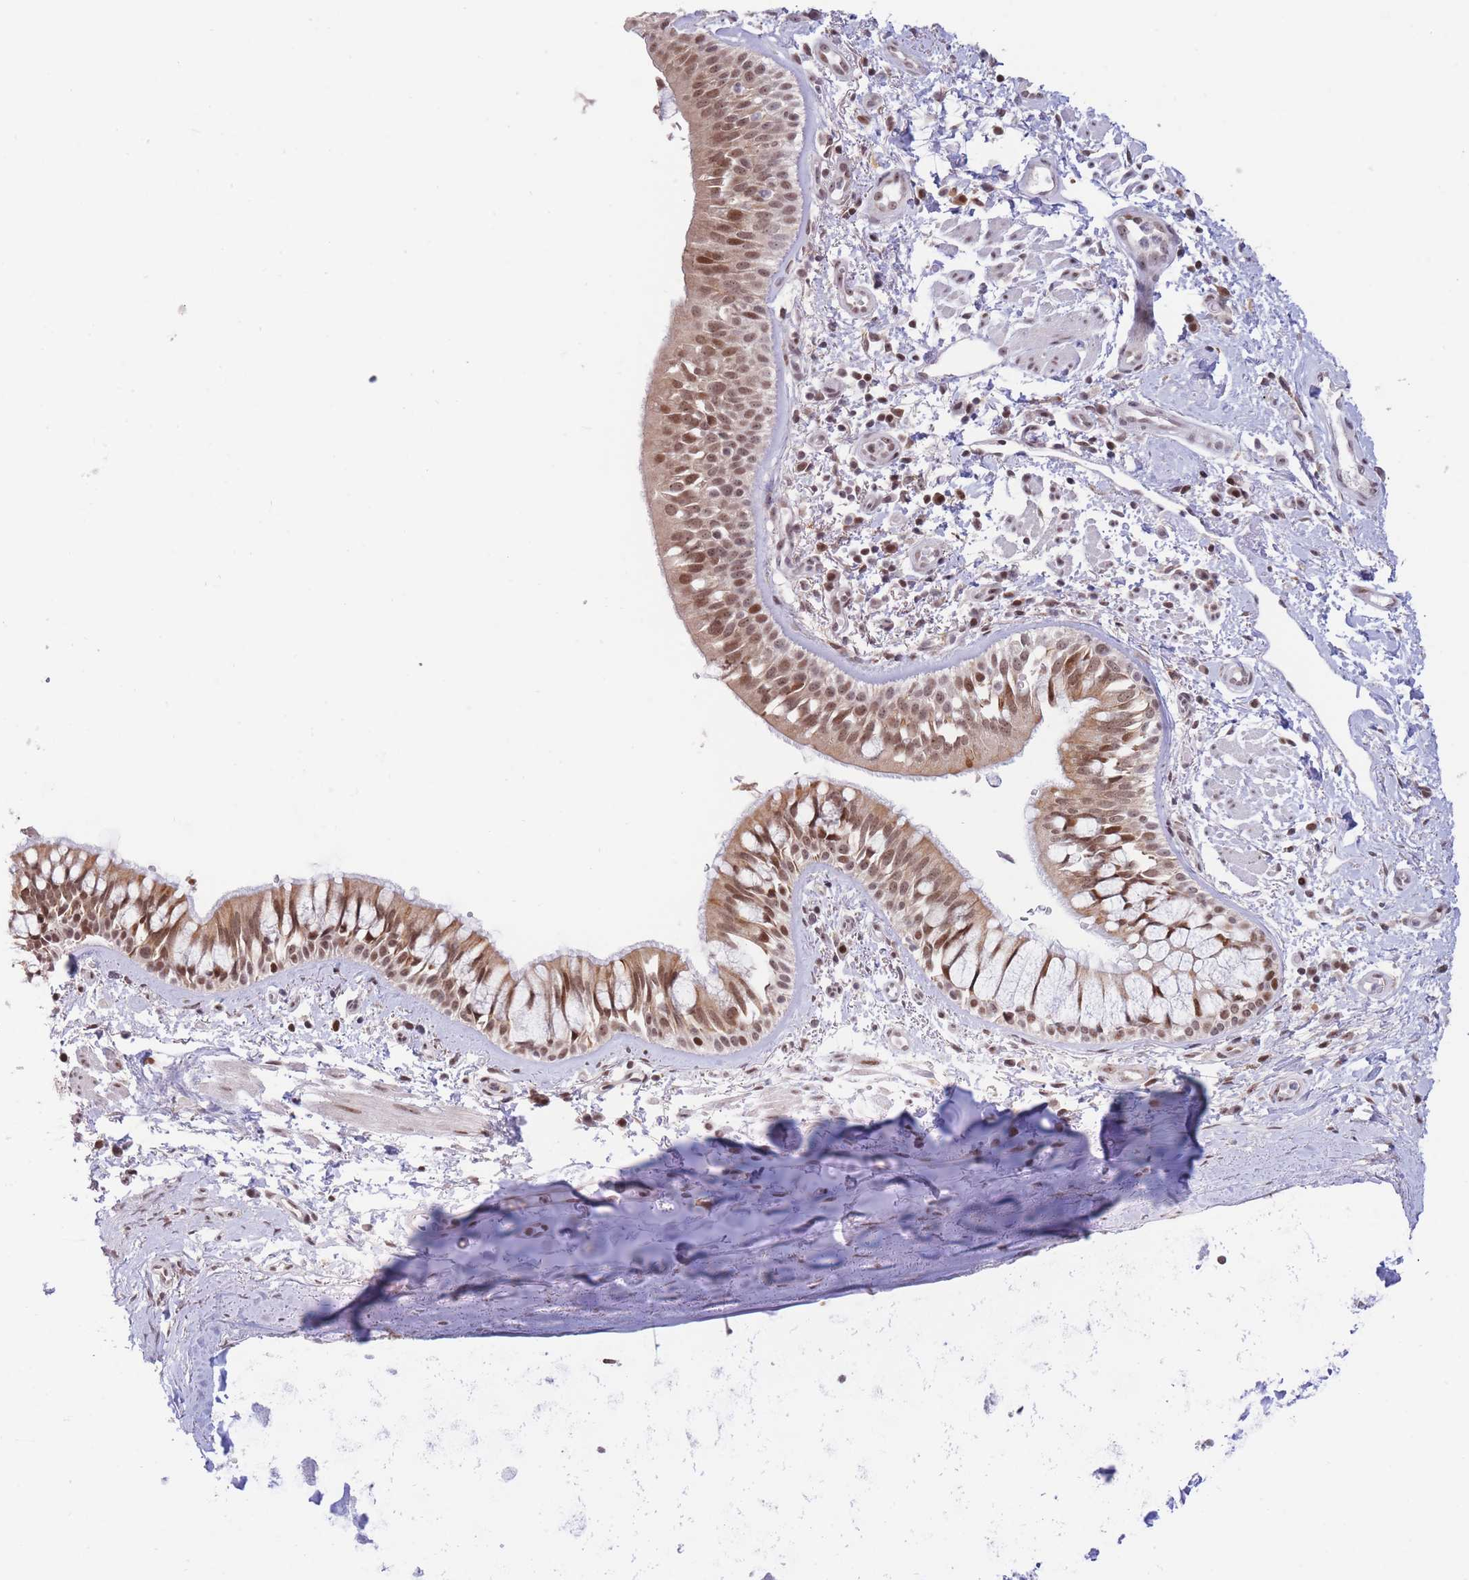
{"staining": {"intensity": "moderate", "quantity": ">75%", "location": "cytoplasmic/membranous,nuclear"}, "tissue": "bronchus", "cell_type": "Respiratory epithelial cells", "image_type": "normal", "snomed": [{"axis": "morphology", "description": "Normal tissue, NOS"}, {"axis": "topography", "description": "Lymph node"}, {"axis": "topography", "description": "Cartilage tissue"}, {"axis": "topography", "description": "Bronchus"}], "caption": "High-magnification brightfield microscopy of benign bronchus stained with DAB (brown) and counterstained with hematoxylin (blue). respiratory epithelial cells exhibit moderate cytoplasmic/membranous,nuclear expression is seen in about>75% of cells.", "gene": "TARBP2", "patient": {"sex": "female", "age": 70}}